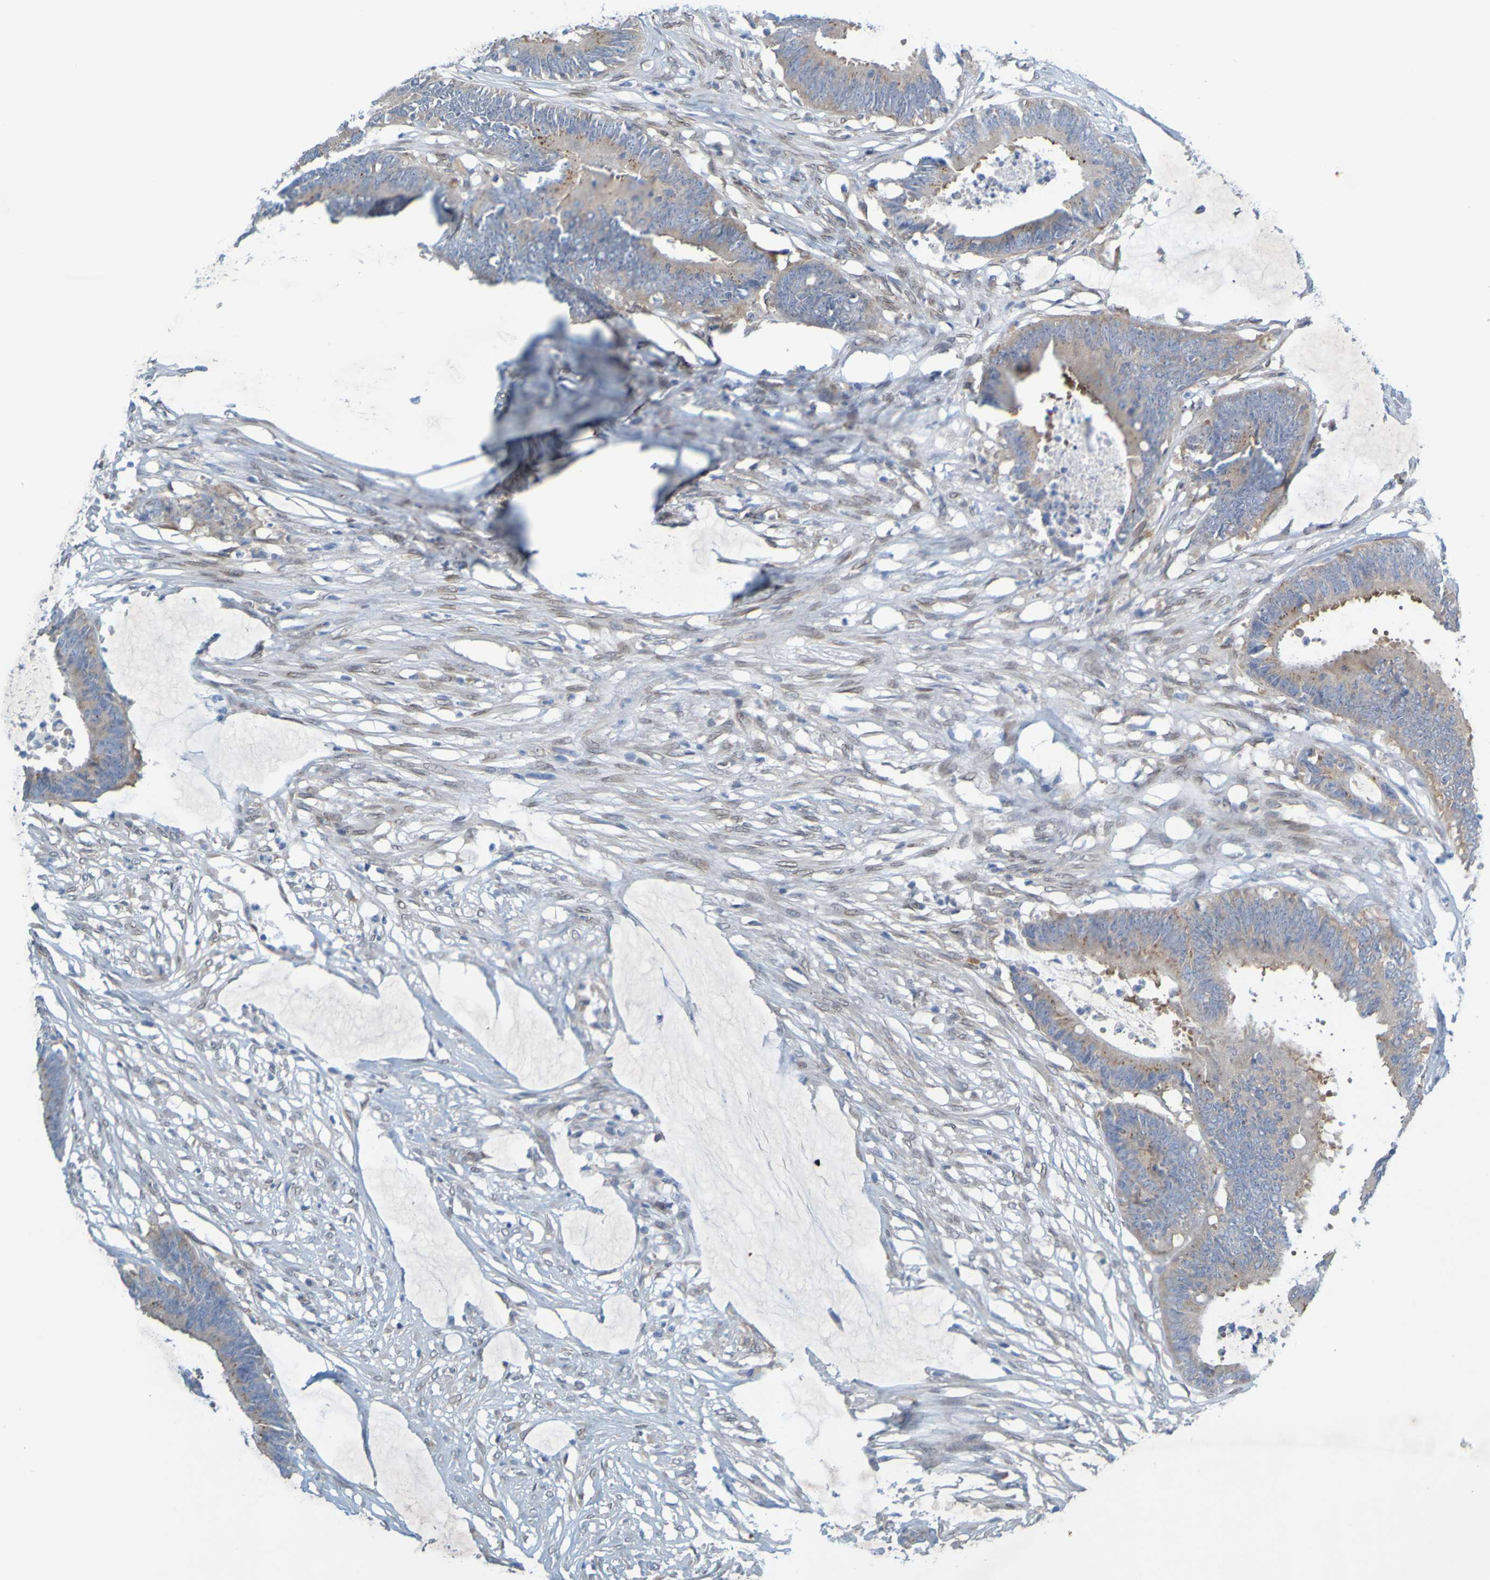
{"staining": {"intensity": "weak", "quantity": ">75%", "location": "cytoplasmic/membranous"}, "tissue": "colorectal cancer", "cell_type": "Tumor cells", "image_type": "cancer", "snomed": [{"axis": "morphology", "description": "Adenocarcinoma, NOS"}, {"axis": "topography", "description": "Rectum"}], "caption": "Approximately >75% of tumor cells in human colorectal cancer (adenocarcinoma) exhibit weak cytoplasmic/membranous protein positivity as visualized by brown immunohistochemical staining.", "gene": "MAG", "patient": {"sex": "female", "age": 66}}